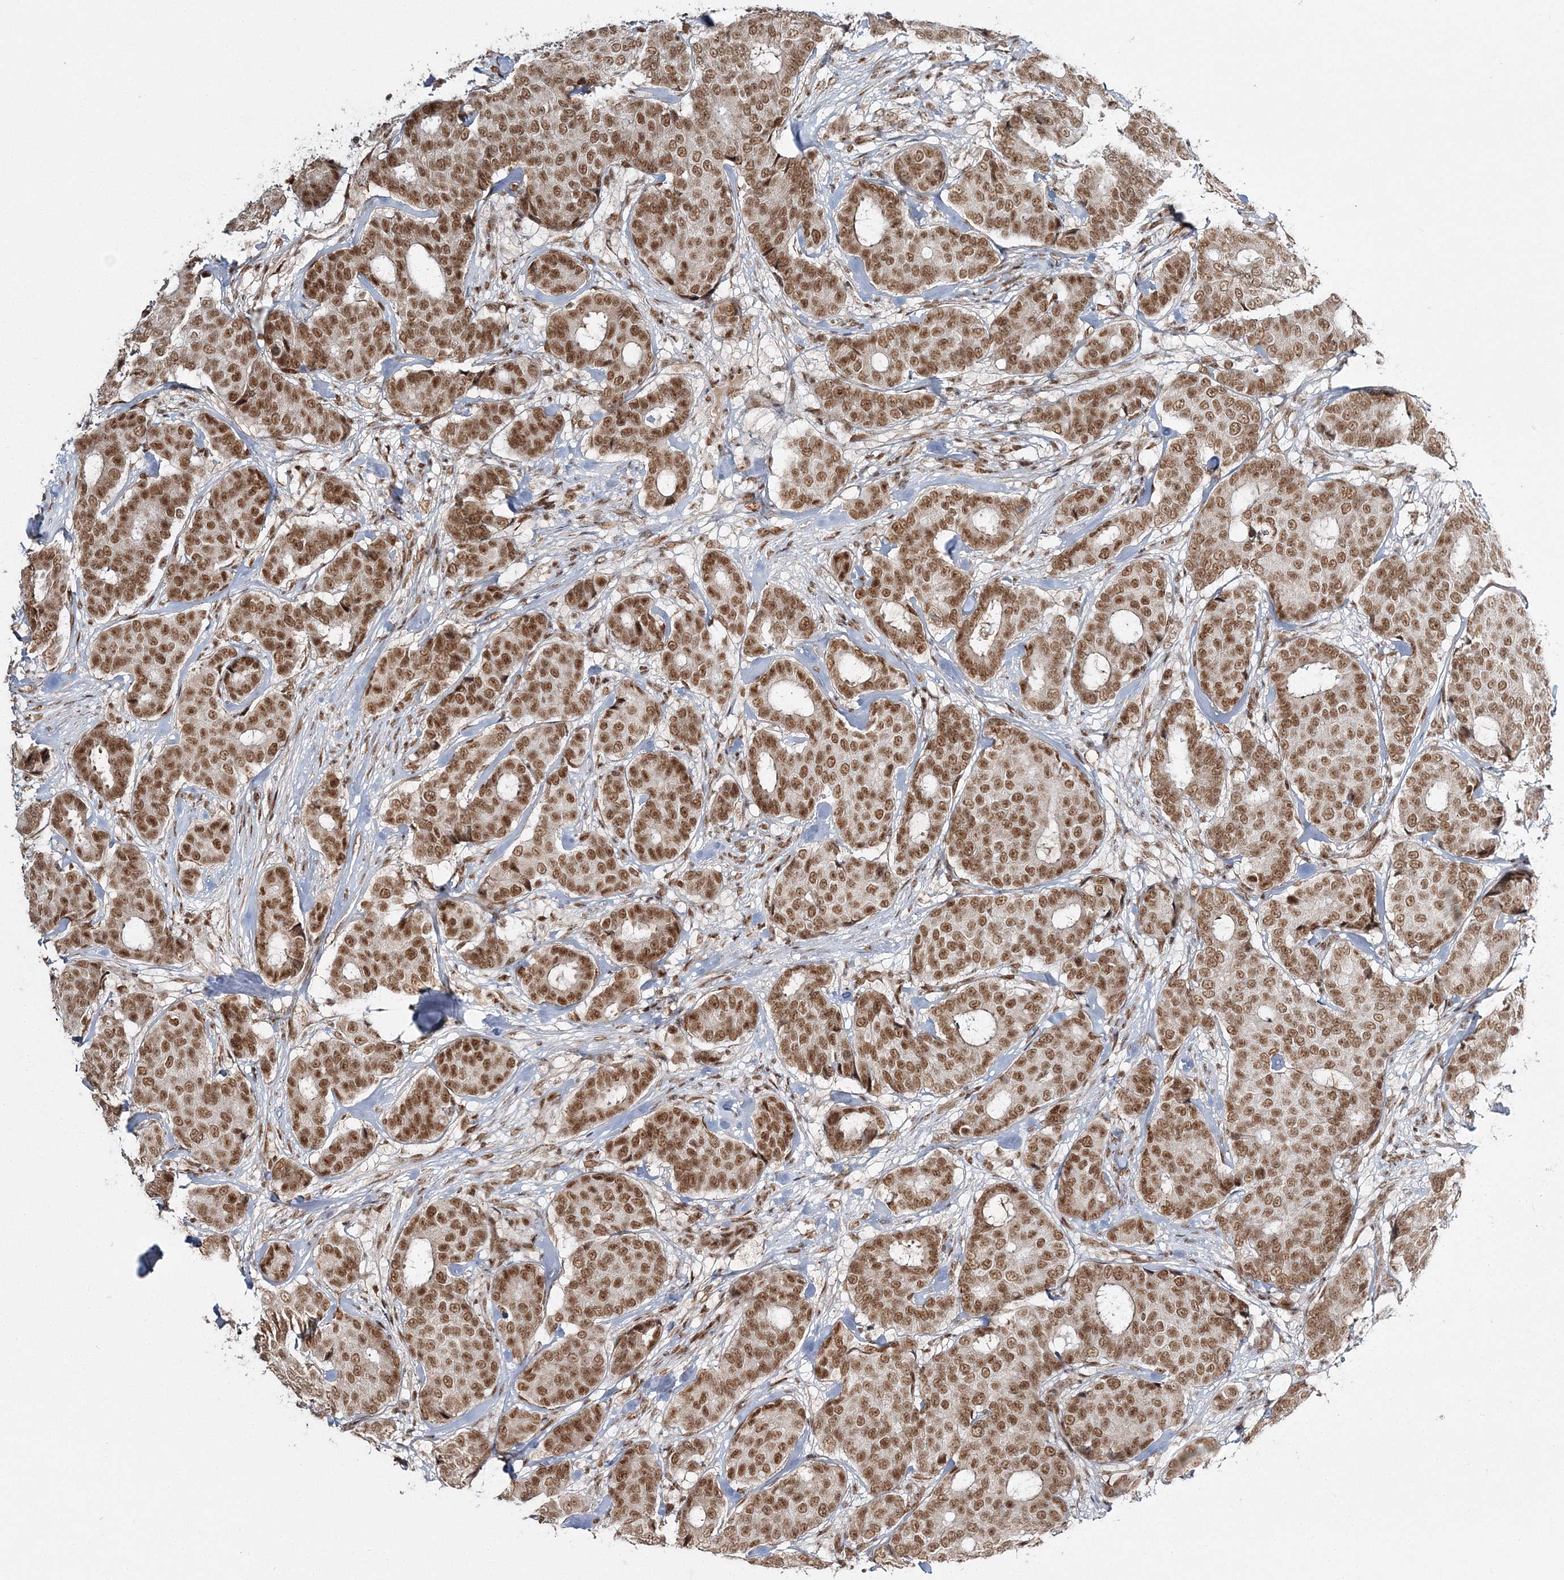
{"staining": {"intensity": "moderate", "quantity": ">75%", "location": "nuclear"}, "tissue": "breast cancer", "cell_type": "Tumor cells", "image_type": "cancer", "snomed": [{"axis": "morphology", "description": "Duct carcinoma"}, {"axis": "topography", "description": "Breast"}], "caption": "This image reveals IHC staining of infiltrating ductal carcinoma (breast), with medium moderate nuclear staining in about >75% of tumor cells.", "gene": "QRICH1", "patient": {"sex": "female", "age": 75}}